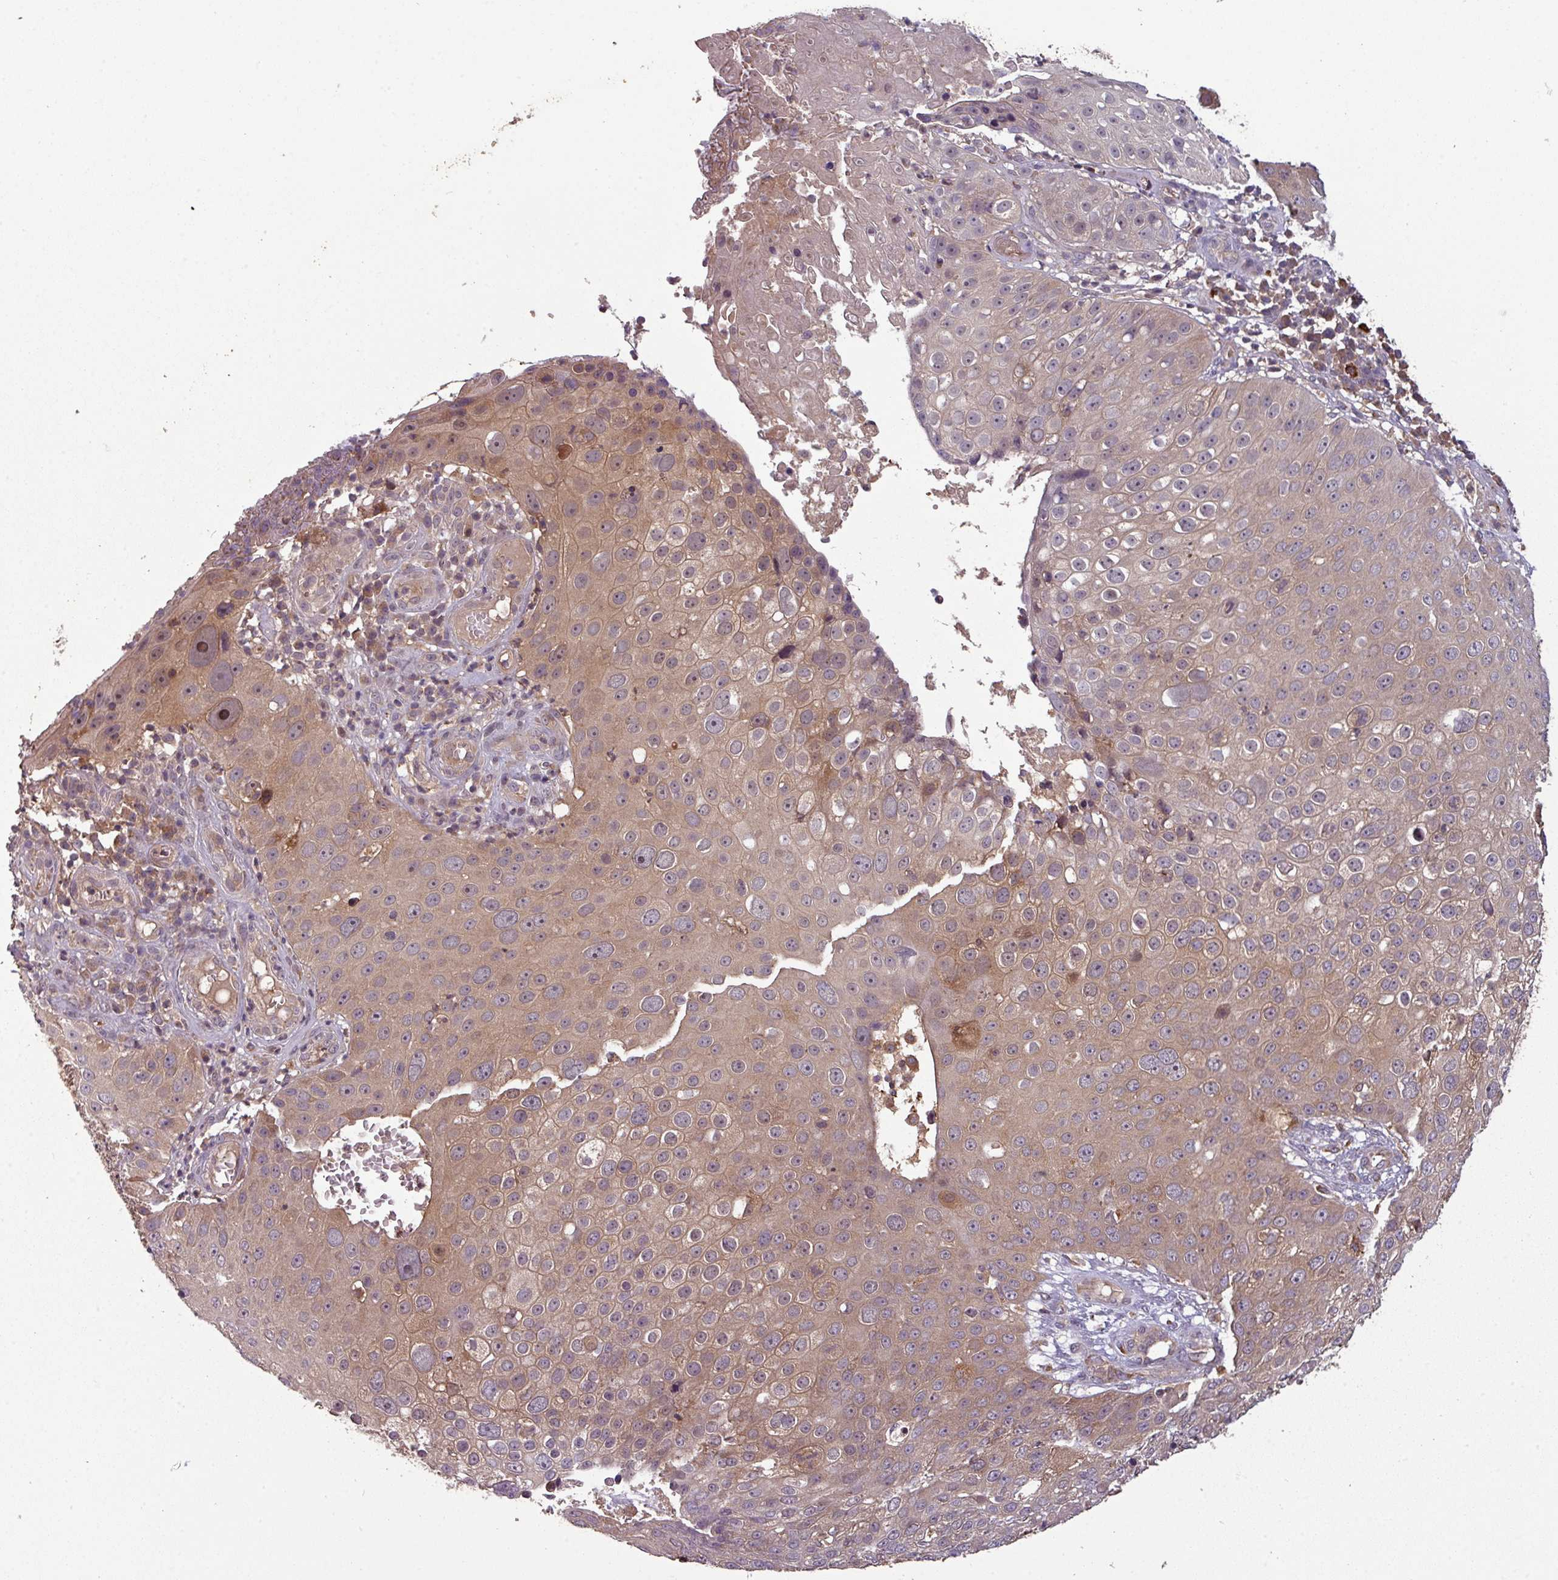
{"staining": {"intensity": "weak", "quantity": ">75%", "location": "cytoplasmic/membranous"}, "tissue": "skin cancer", "cell_type": "Tumor cells", "image_type": "cancer", "snomed": [{"axis": "morphology", "description": "Squamous cell carcinoma, NOS"}, {"axis": "topography", "description": "Skin"}], "caption": "About >75% of tumor cells in human skin cancer demonstrate weak cytoplasmic/membranous protein expression as visualized by brown immunohistochemical staining.", "gene": "GSKIP", "patient": {"sex": "male", "age": 71}}